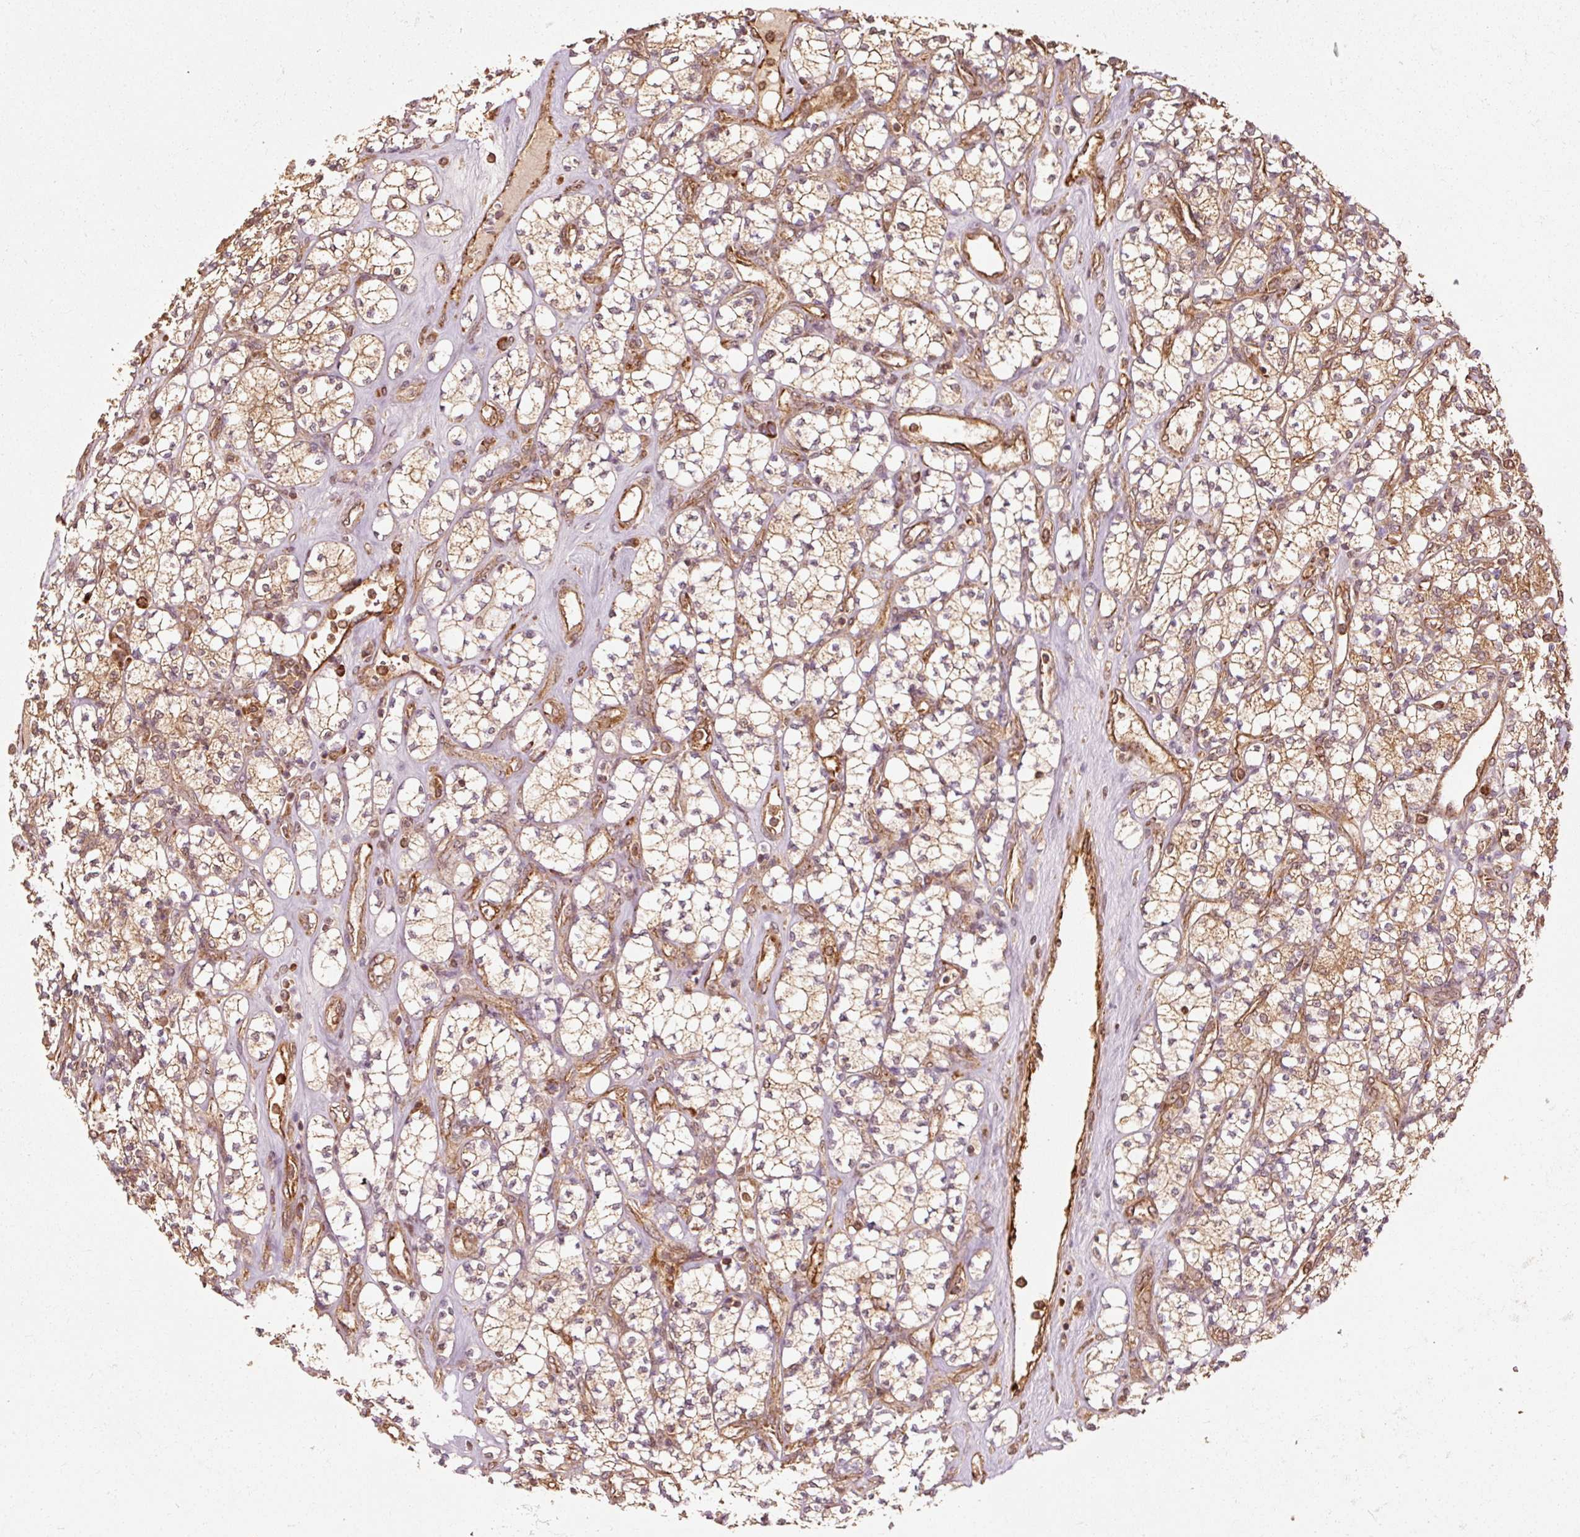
{"staining": {"intensity": "moderate", "quantity": ">75%", "location": "cytoplasmic/membranous"}, "tissue": "renal cancer", "cell_type": "Tumor cells", "image_type": "cancer", "snomed": [{"axis": "morphology", "description": "Adenocarcinoma, NOS"}, {"axis": "topography", "description": "Kidney"}], "caption": "Renal cancer stained for a protein shows moderate cytoplasmic/membranous positivity in tumor cells. (DAB (3,3'-diaminobenzidine) IHC, brown staining for protein, blue staining for nuclei).", "gene": "MRPL16", "patient": {"sex": "male", "age": 77}}